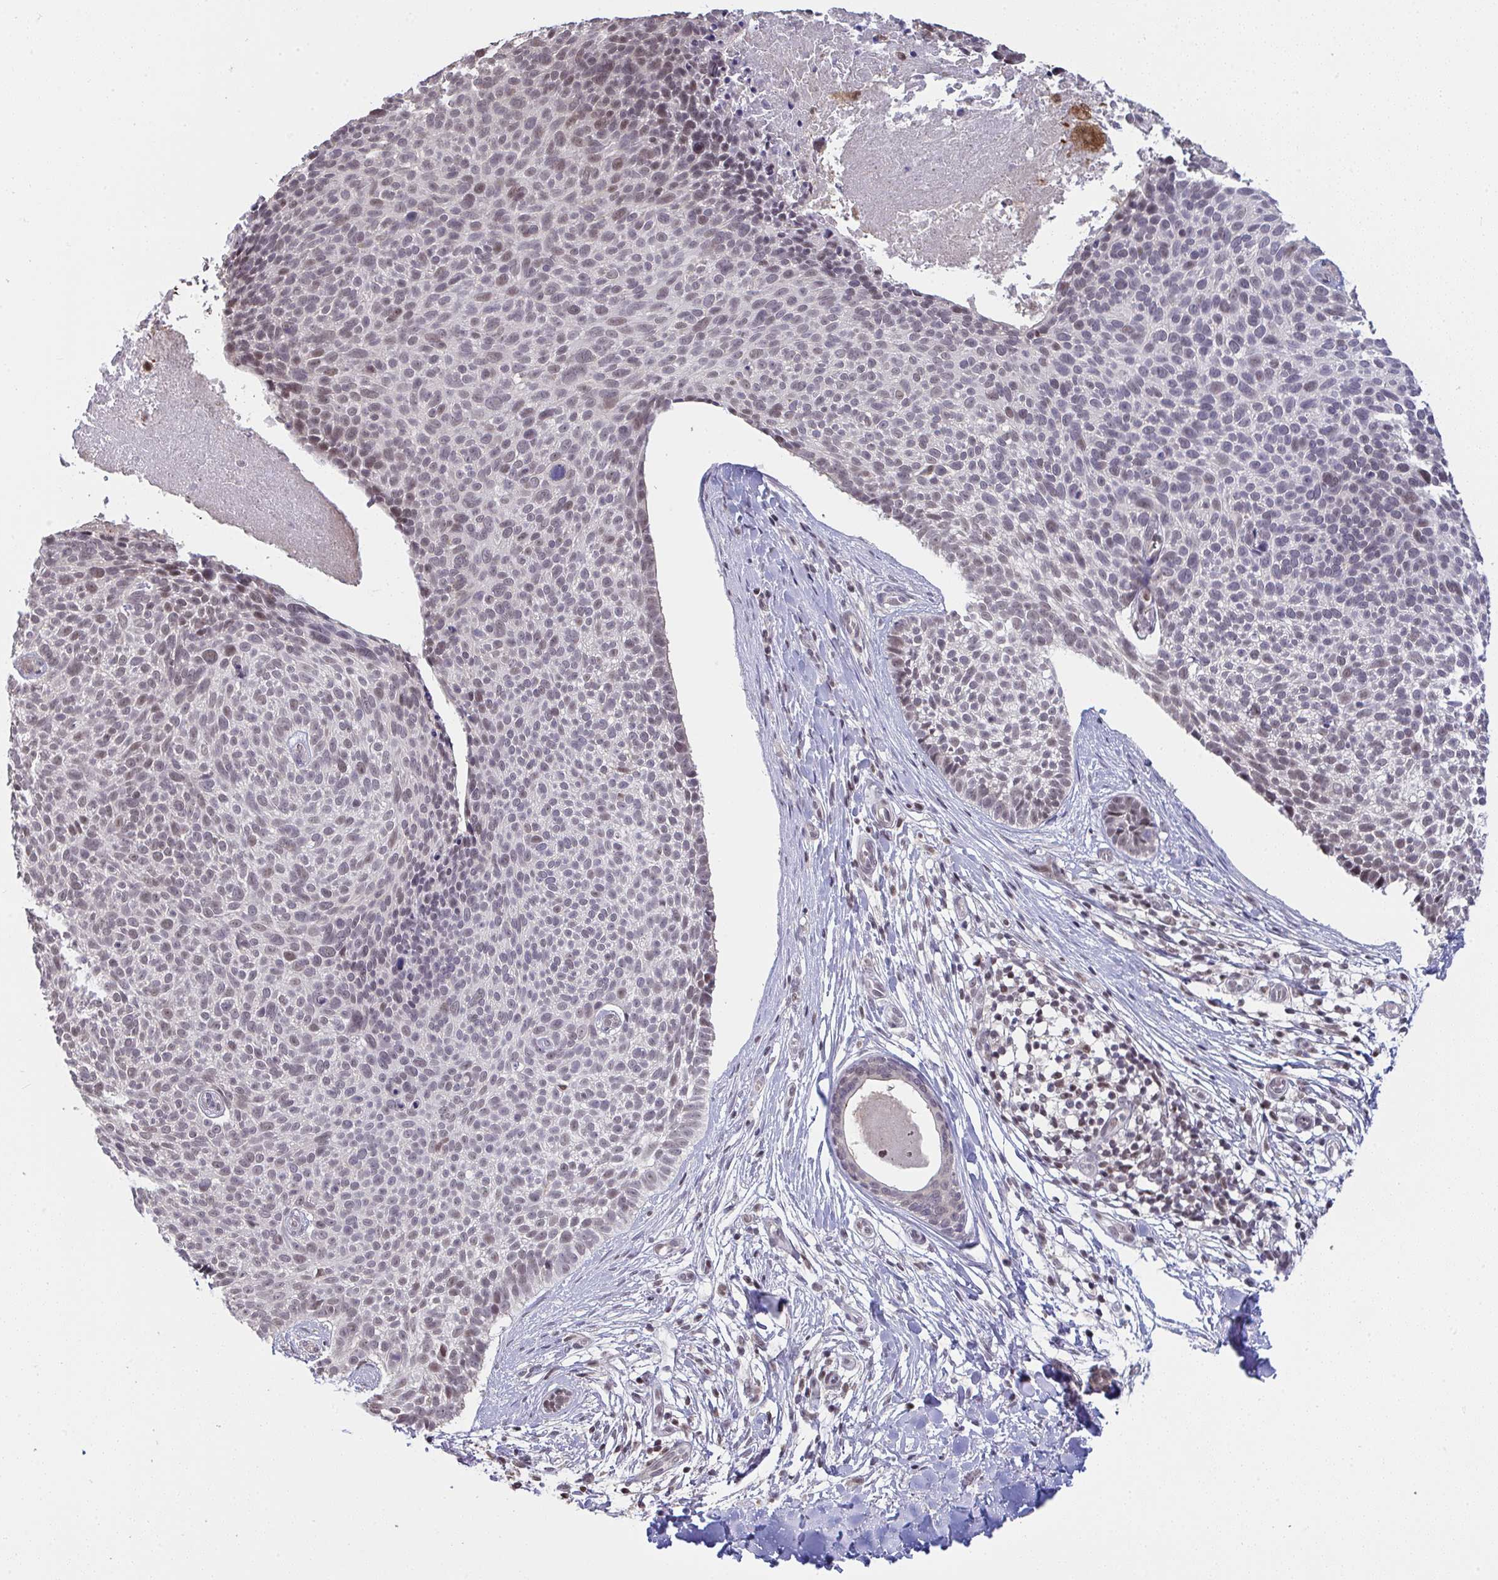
{"staining": {"intensity": "weak", "quantity": "25%-75%", "location": "nuclear"}, "tissue": "skin cancer", "cell_type": "Tumor cells", "image_type": "cancer", "snomed": [{"axis": "morphology", "description": "Basal cell carcinoma"}, {"axis": "topography", "description": "Skin"}, {"axis": "topography", "description": "Skin of back"}], "caption": "Immunohistochemical staining of human skin cancer (basal cell carcinoma) shows low levels of weak nuclear staining in about 25%-75% of tumor cells.", "gene": "SAP30", "patient": {"sex": "male", "age": 81}}